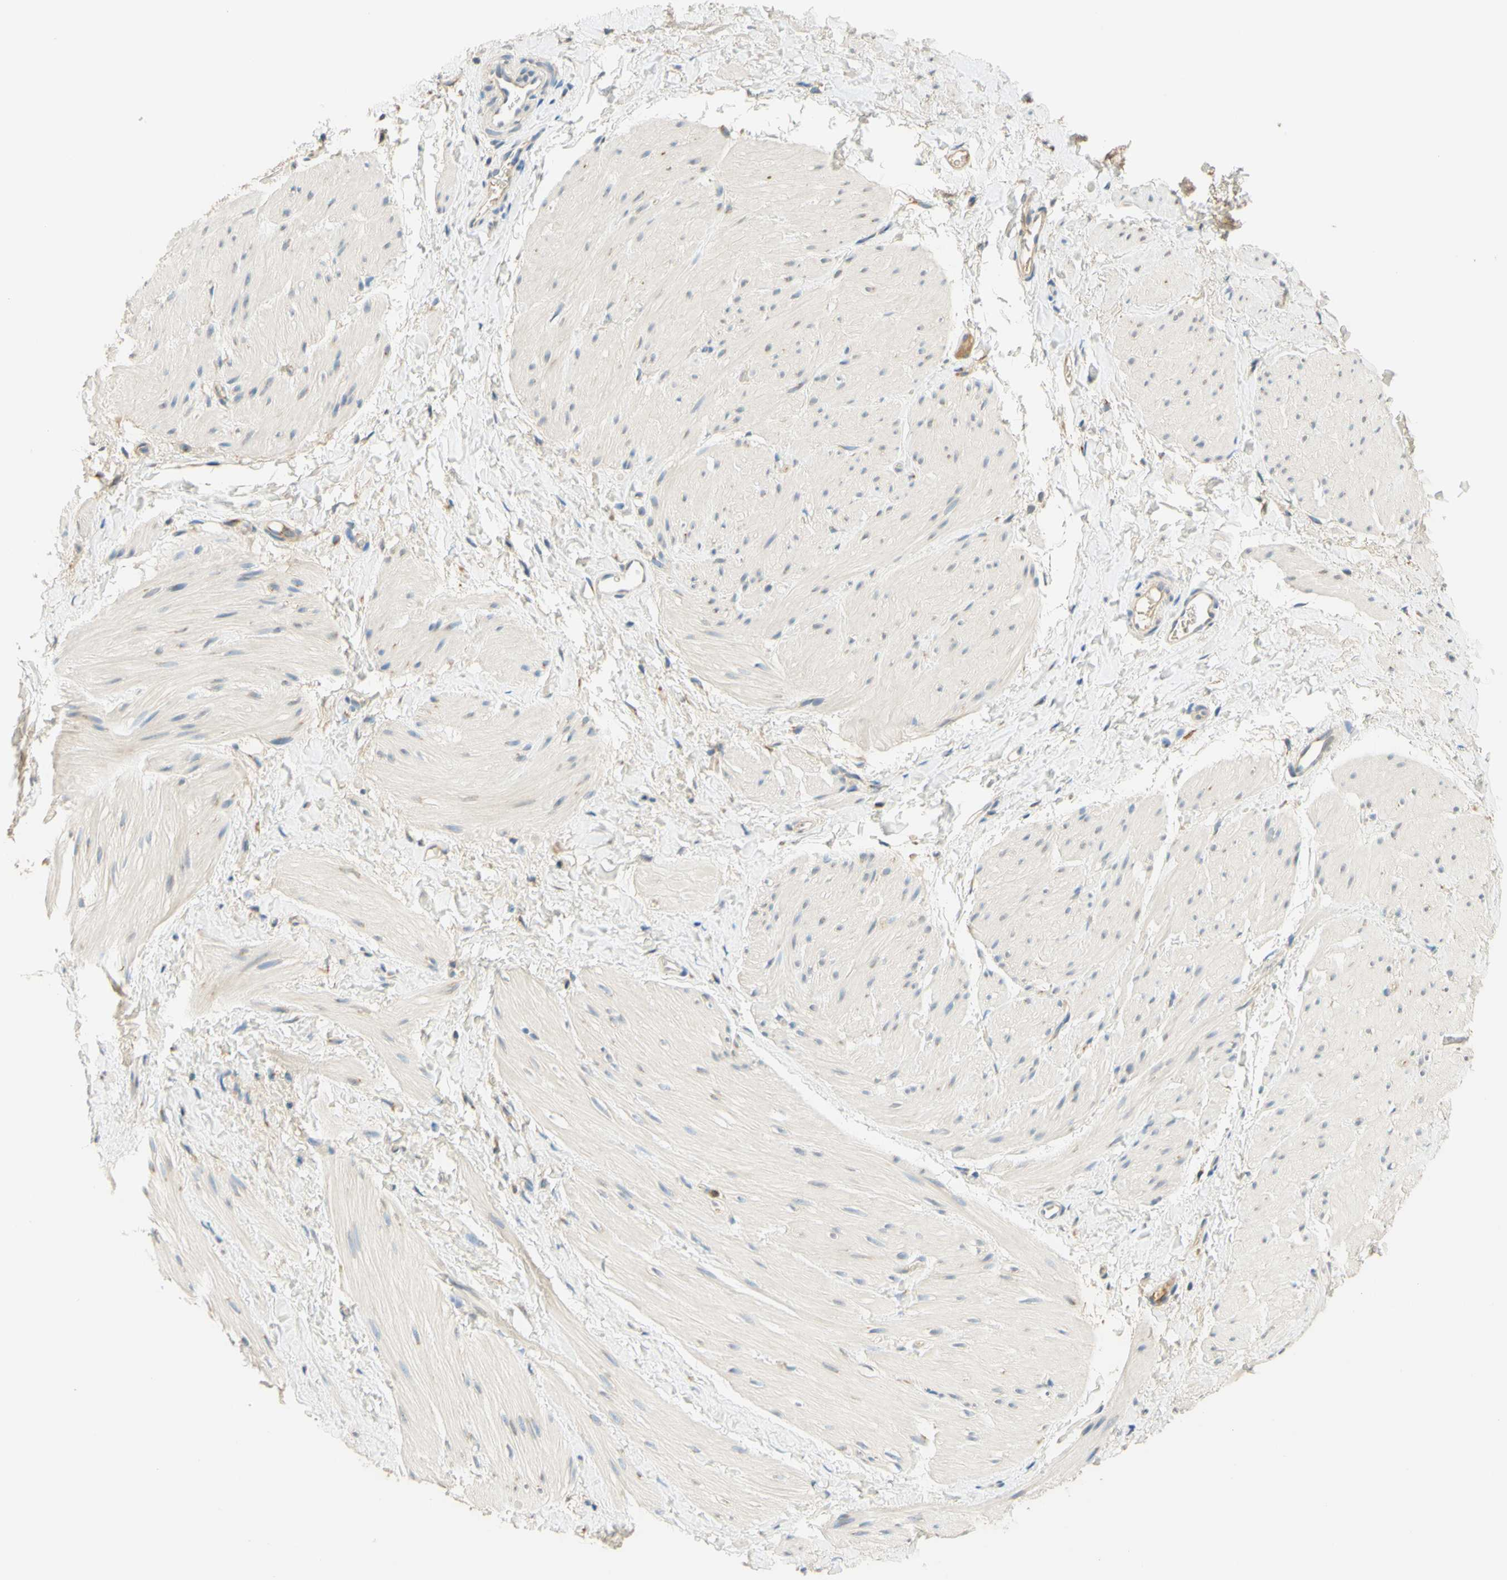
{"staining": {"intensity": "weak", "quantity": "<25%", "location": "cytoplasmic/membranous"}, "tissue": "smooth muscle", "cell_type": "Smooth muscle cells", "image_type": "normal", "snomed": [{"axis": "morphology", "description": "Normal tissue, NOS"}, {"axis": "topography", "description": "Smooth muscle"}], "caption": "Immunohistochemical staining of benign human smooth muscle exhibits no significant staining in smooth muscle cells. (DAB (3,3'-diaminobenzidine) immunohistochemistry (IHC) visualized using brightfield microscopy, high magnification).", "gene": "ENTREP2", "patient": {"sex": "male", "age": 16}}